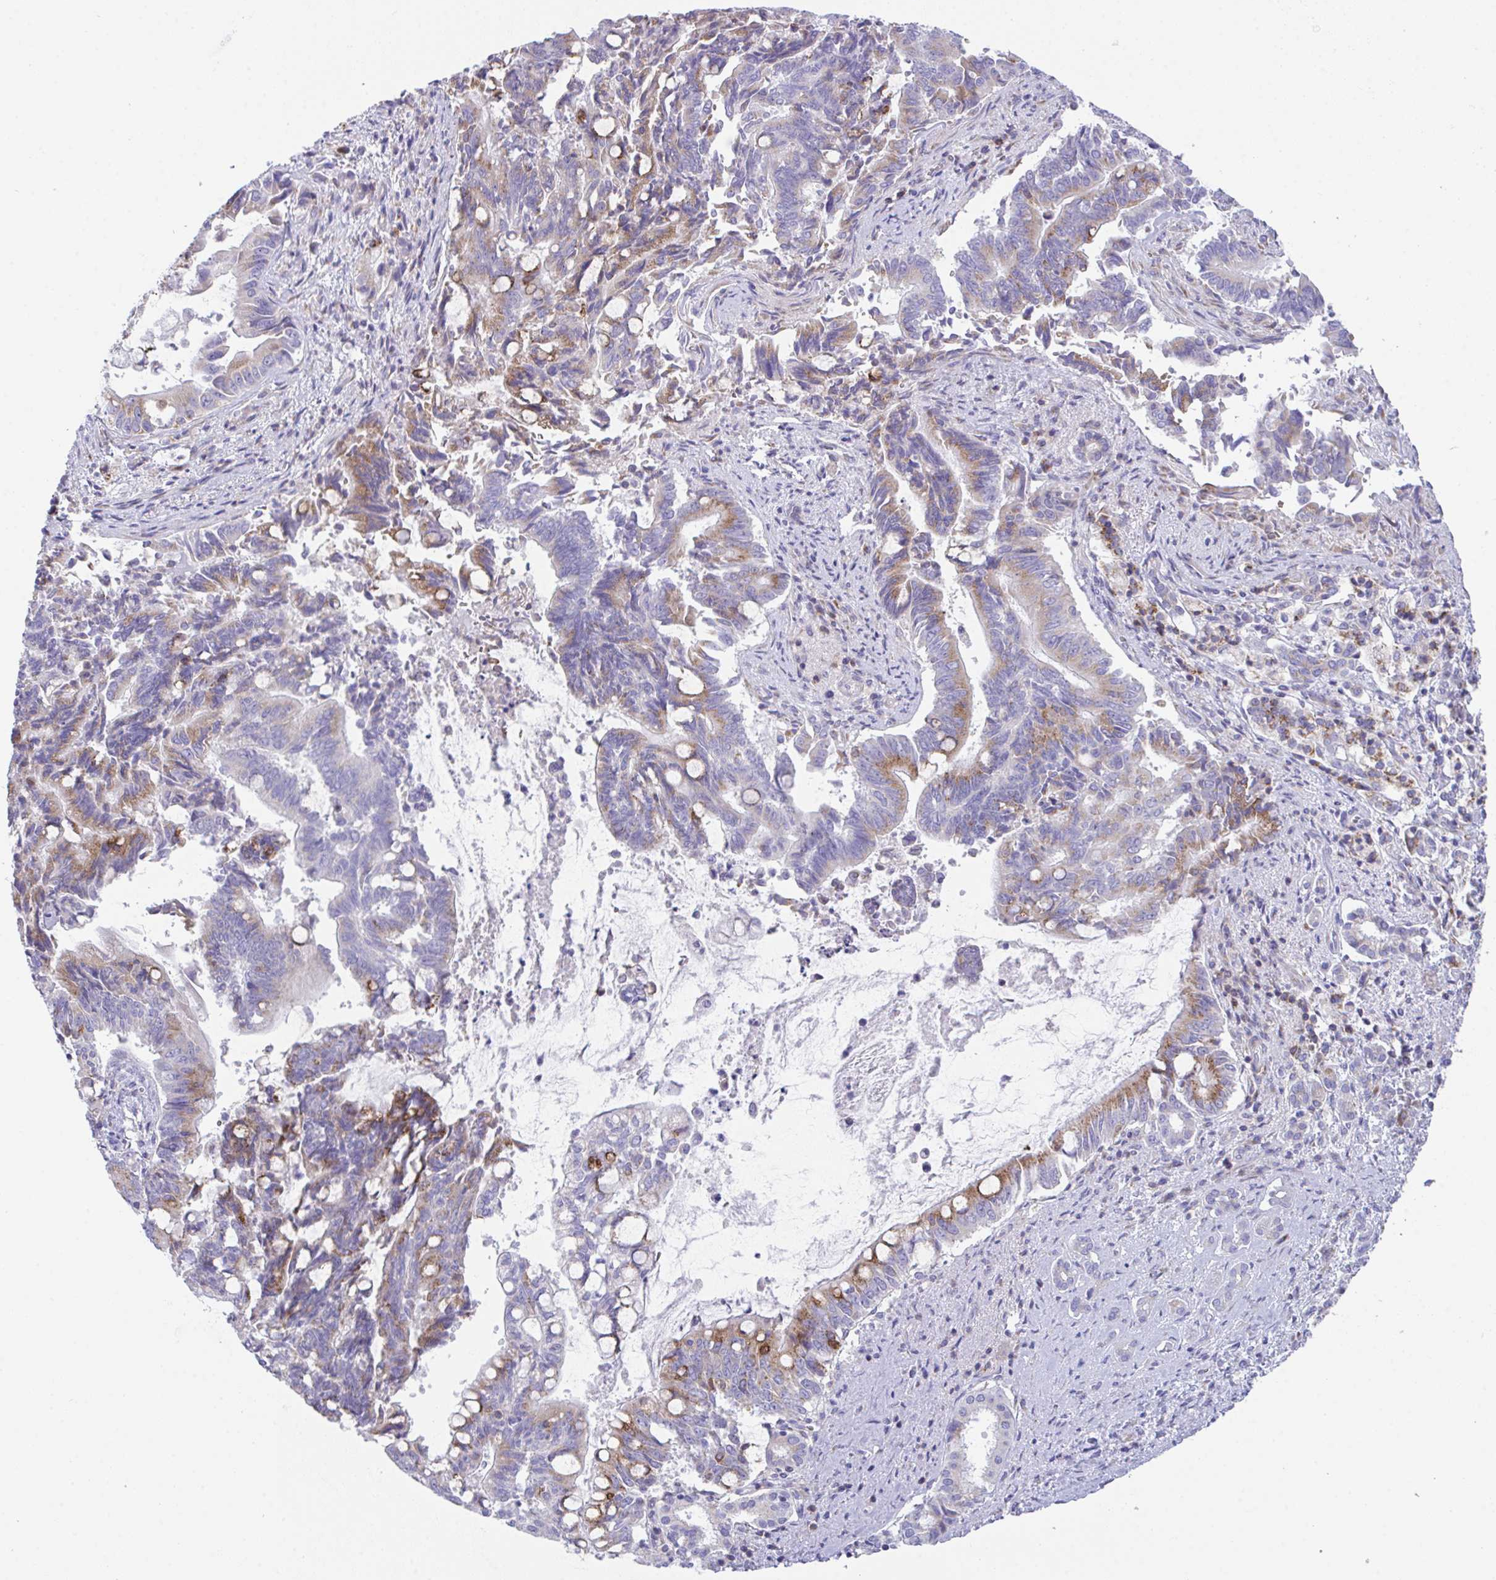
{"staining": {"intensity": "moderate", "quantity": "<25%", "location": "cytoplasmic/membranous"}, "tissue": "pancreatic cancer", "cell_type": "Tumor cells", "image_type": "cancer", "snomed": [{"axis": "morphology", "description": "Adenocarcinoma, NOS"}, {"axis": "topography", "description": "Pancreas"}], "caption": "Brown immunohistochemical staining in pancreatic cancer (adenocarcinoma) exhibits moderate cytoplasmic/membranous positivity in about <25% of tumor cells.", "gene": "MIA3", "patient": {"sex": "male", "age": 68}}